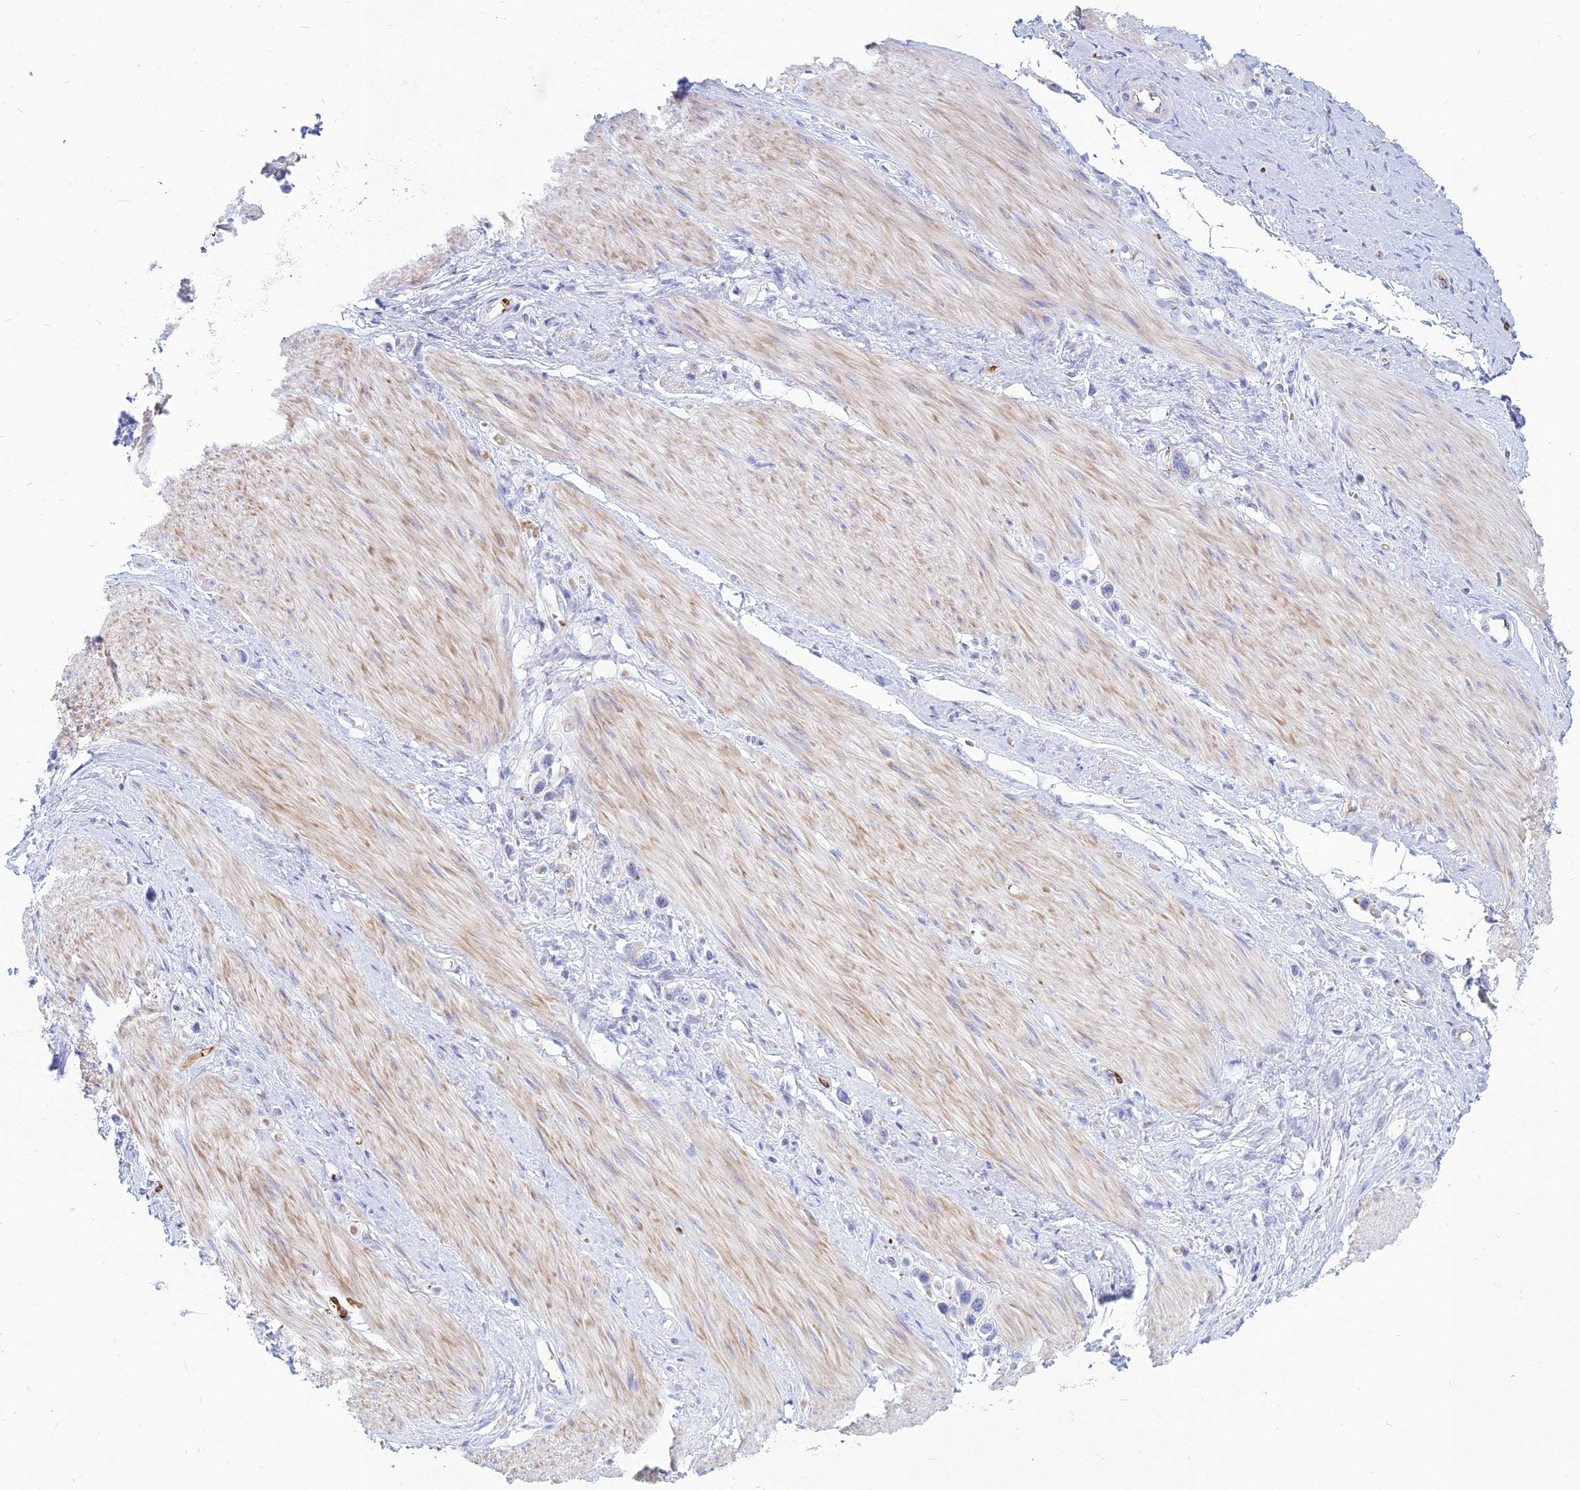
{"staining": {"intensity": "negative", "quantity": "none", "location": "none"}, "tissue": "stomach cancer", "cell_type": "Tumor cells", "image_type": "cancer", "snomed": [{"axis": "morphology", "description": "Adenocarcinoma, NOS"}, {"axis": "topography", "description": "Stomach"}], "caption": "IHC image of neoplastic tissue: human adenocarcinoma (stomach) stained with DAB reveals no significant protein staining in tumor cells.", "gene": "HHAT", "patient": {"sex": "female", "age": 65}}